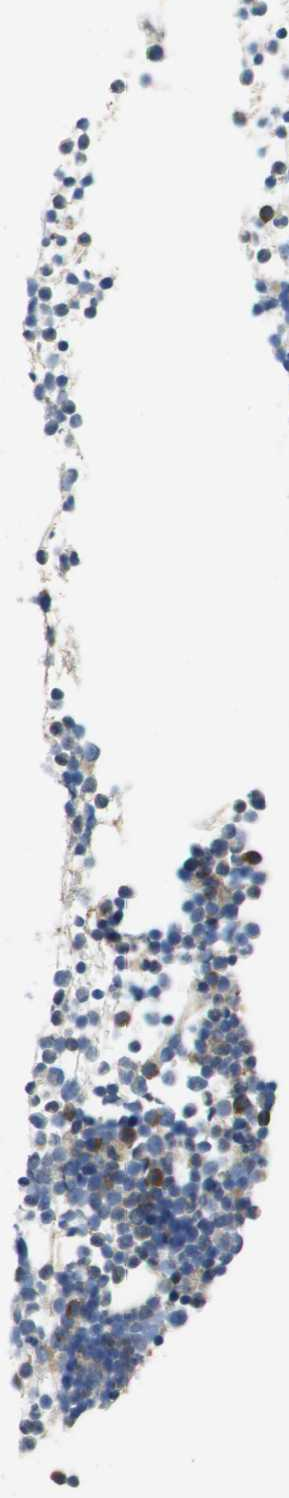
{"staining": {"intensity": "moderate", "quantity": "<25%", "location": "cytoplasmic/membranous"}, "tissue": "bone marrow", "cell_type": "Hematopoietic cells", "image_type": "normal", "snomed": [{"axis": "morphology", "description": "Normal tissue, NOS"}, {"axis": "morphology", "description": "Inflammation, NOS"}, {"axis": "topography", "description": "Bone marrow"}], "caption": "Immunohistochemical staining of normal bone marrow demonstrates <25% levels of moderate cytoplasmic/membranous protein staining in approximately <25% of hematopoietic cells. The staining is performed using DAB (3,3'-diaminobenzidine) brown chromogen to label protein expression. The nuclei are counter-stained blue using hematoxylin.", "gene": "CASP10", "patient": {"sex": "female", "age": 29}}